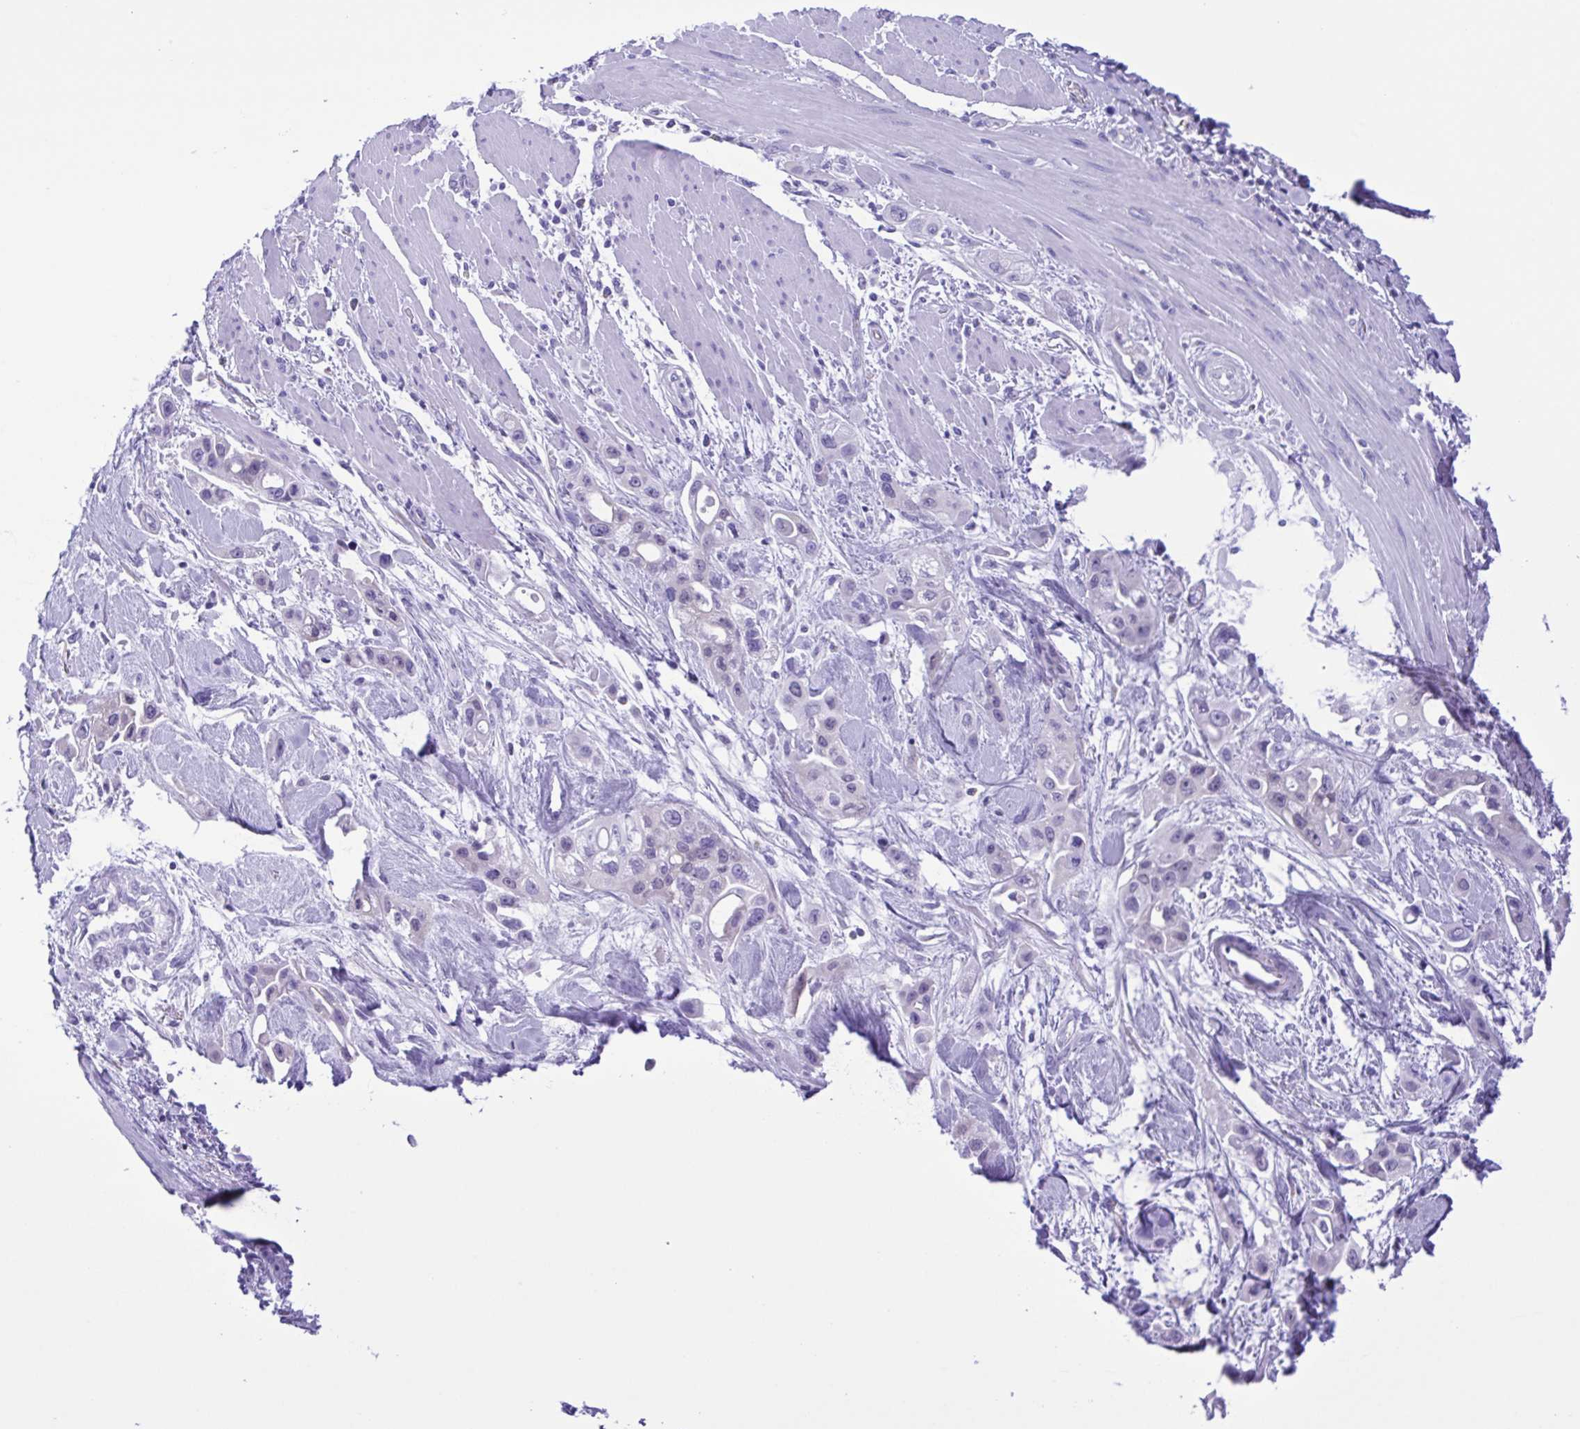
{"staining": {"intensity": "negative", "quantity": "none", "location": "none"}, "tissue": "pancreatic cancer", "cell_type": "Tumor cells", "image_type": "cancer", "snomed": [{"axis": "morphology", "description": "Adenocarcinoma, NOS"}, {"axis": "topography", "description": "Pancreas"}], "caption": "Pancreatic cancer stained for a protein using immunohistochemistry (IHC) shows no expression tumor cells.", "gene": "GPR17", "patient": {"sex": "female", "age": 66}}